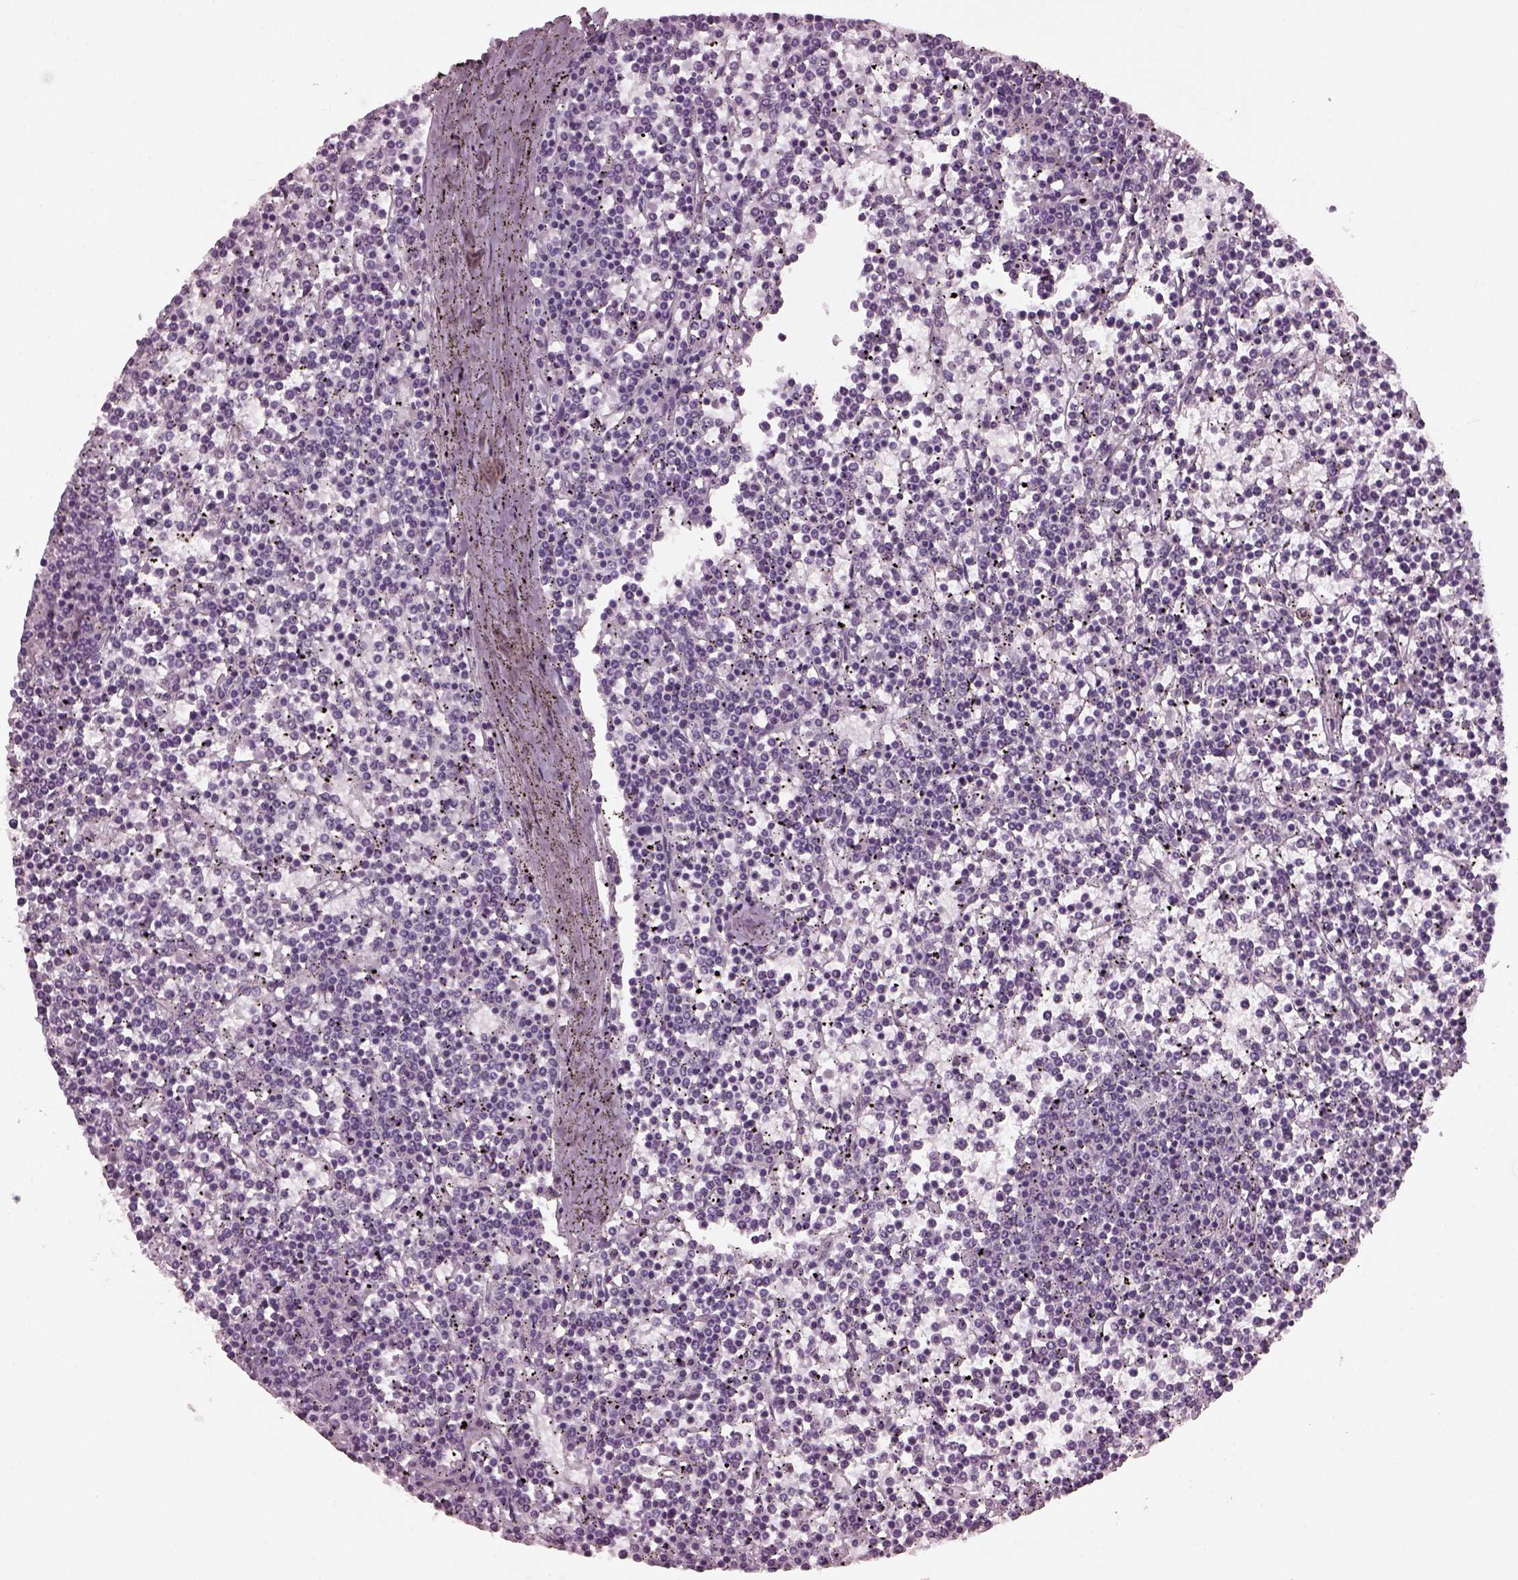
{"staining": {"intensity": "negative", "quantity": "none", "location": "none"}, "tissue": "lymphoma", "cell_type": "Tumor cells", "image_type": "cancer", "snomed": [{"axis": "morphology", "description": "Malignant lymphoma, non-Hodgkin's type, Low grade"}, {"axis": "topography", "description": "Spleen"}], "caption": "High power microscopy micrograph of an immunohistochemistry micrograph of lymphoma, revealing no significant expression in tumor cells. The staining was performed using DAB to visualize the protein expression in brown, while the nuclei were stained in blue with hematoxylin (Magnification: 20x).", "gene": "PRR9", "patient": {"sex": "female", "age": 19}}